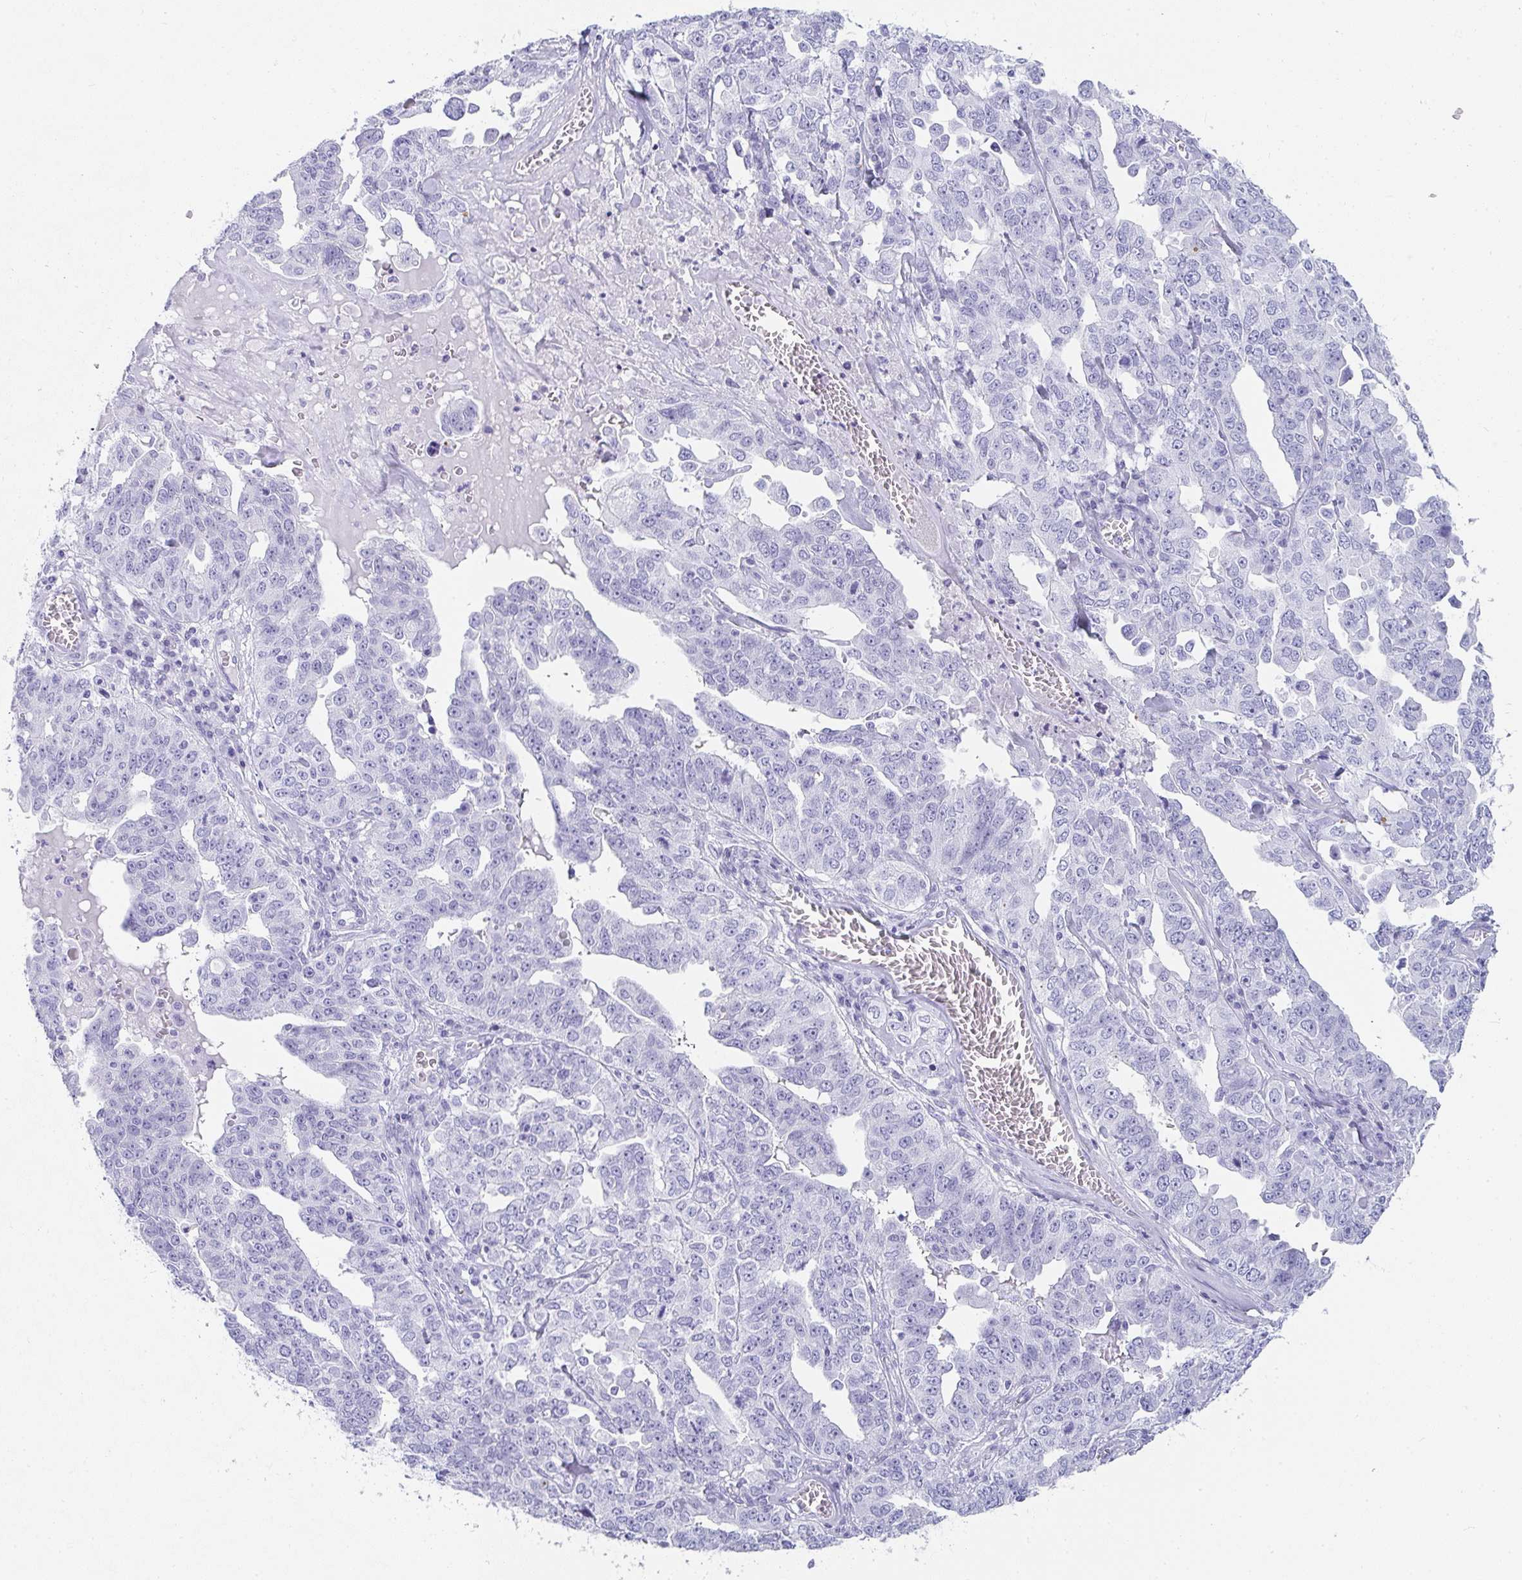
{"staining": {"intensity": "negative", "quantity": "none", "location": "none"}, "tissue": "ovarian cancer", "cell_type": "Tumor cells", "image_type": "cancer", "snomed": [{"axis": "morphology", "description": "Carcinoma, endometroid"}, {"axis": "topography", "description": "Ovary"}], "caption": "DAB (3,3'-diaminobenzidine) immunohistochemical staining of ovarian cancer (endometroid carcinoma) displays no significant positivity in tumor cells.", "gene": "PRND", "patient": {"sex": "female", "age": 62}}